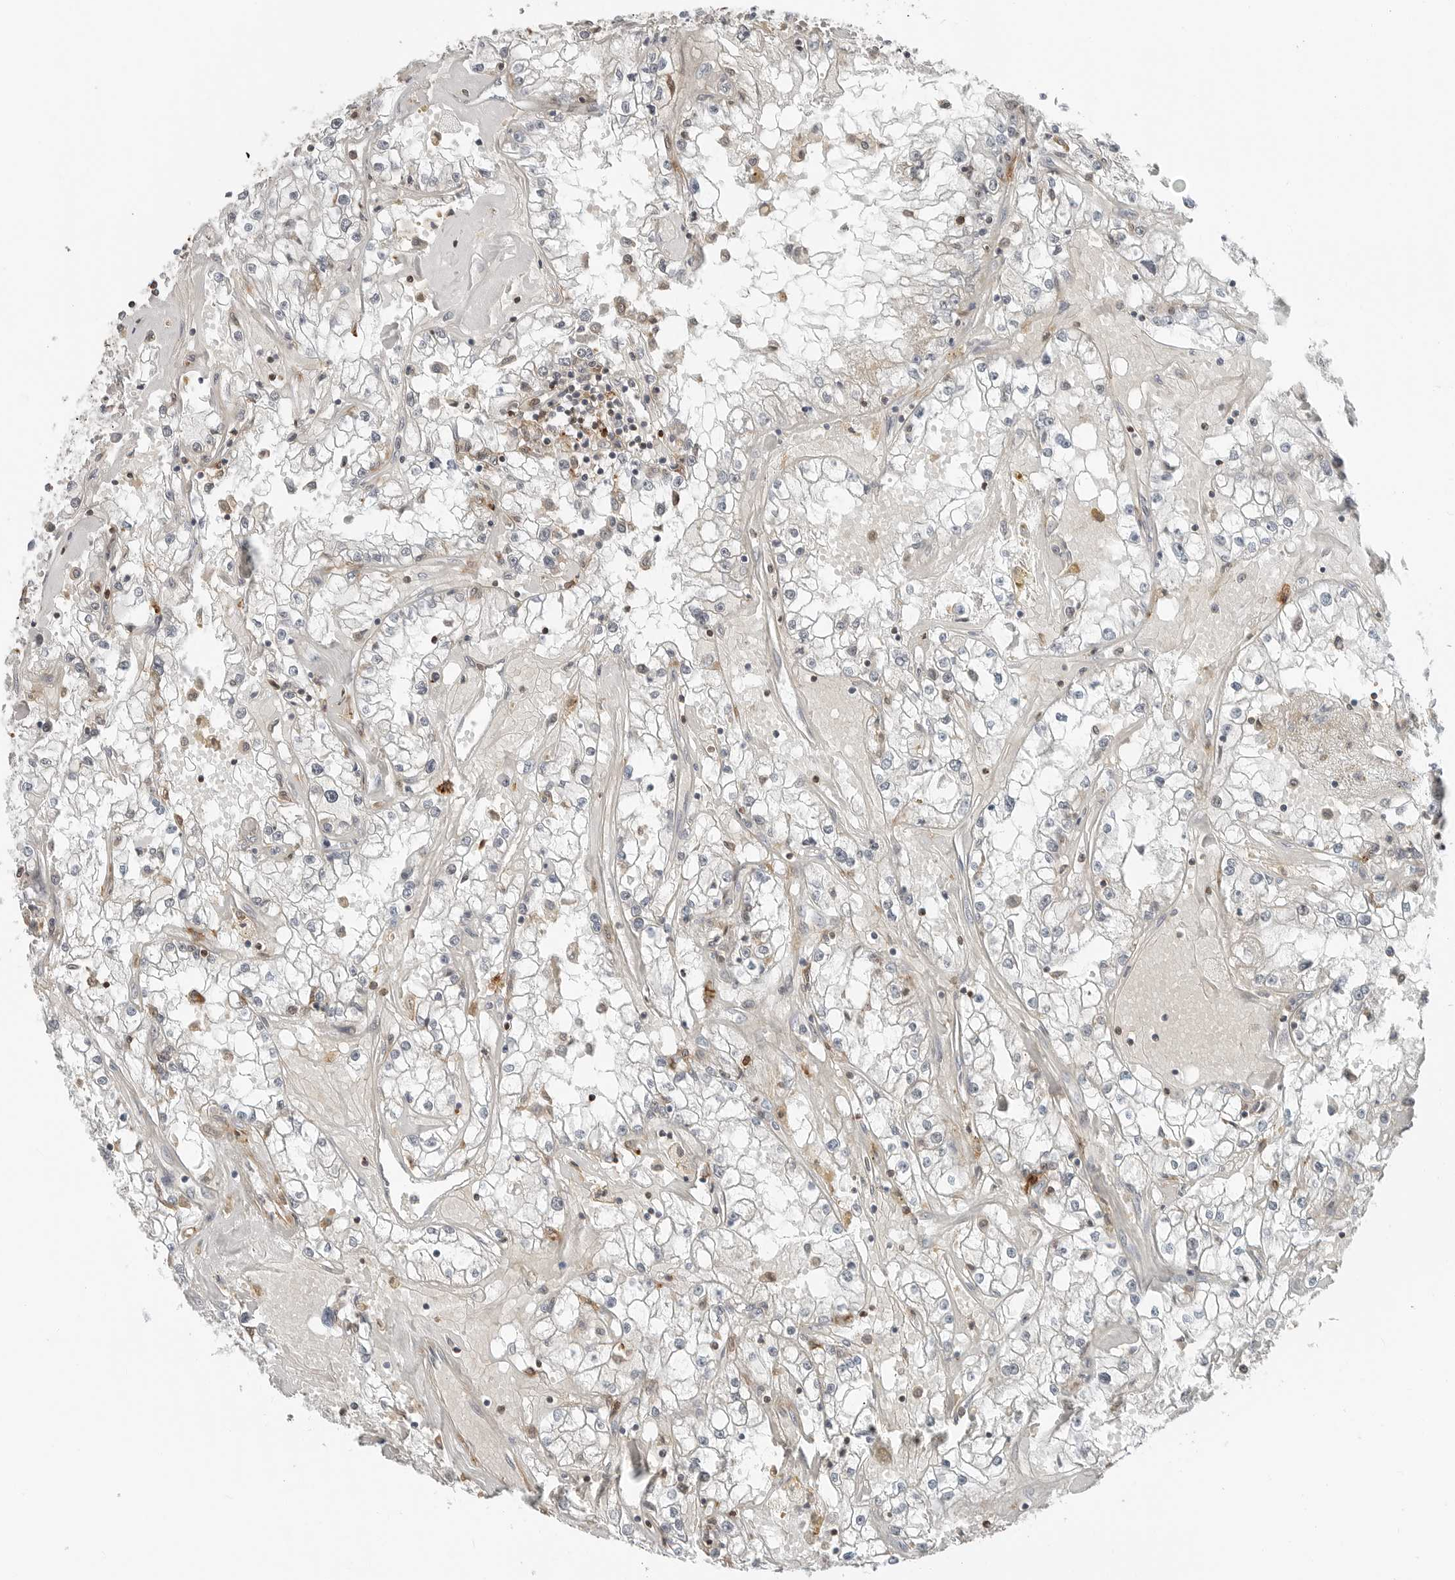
{"staining": {"intensity": "negative", "quantity": "none", "location": "none"}, "tissue": "renal cancer", "cell_type": "Tumor cells", "image_type": "cancer", "snomed": [{"axis": "morphology", "description": "Adenocarcinoma, NOS"}, {"axis": "topography", "description": "Kidney"}], "caption": "Renal adenocarcinoma was stained to show a protein in brown. There is no significant positivity in tumor cells.", "gene": "LEFTY2", "patient": {"sex": "male", "age": 56}}